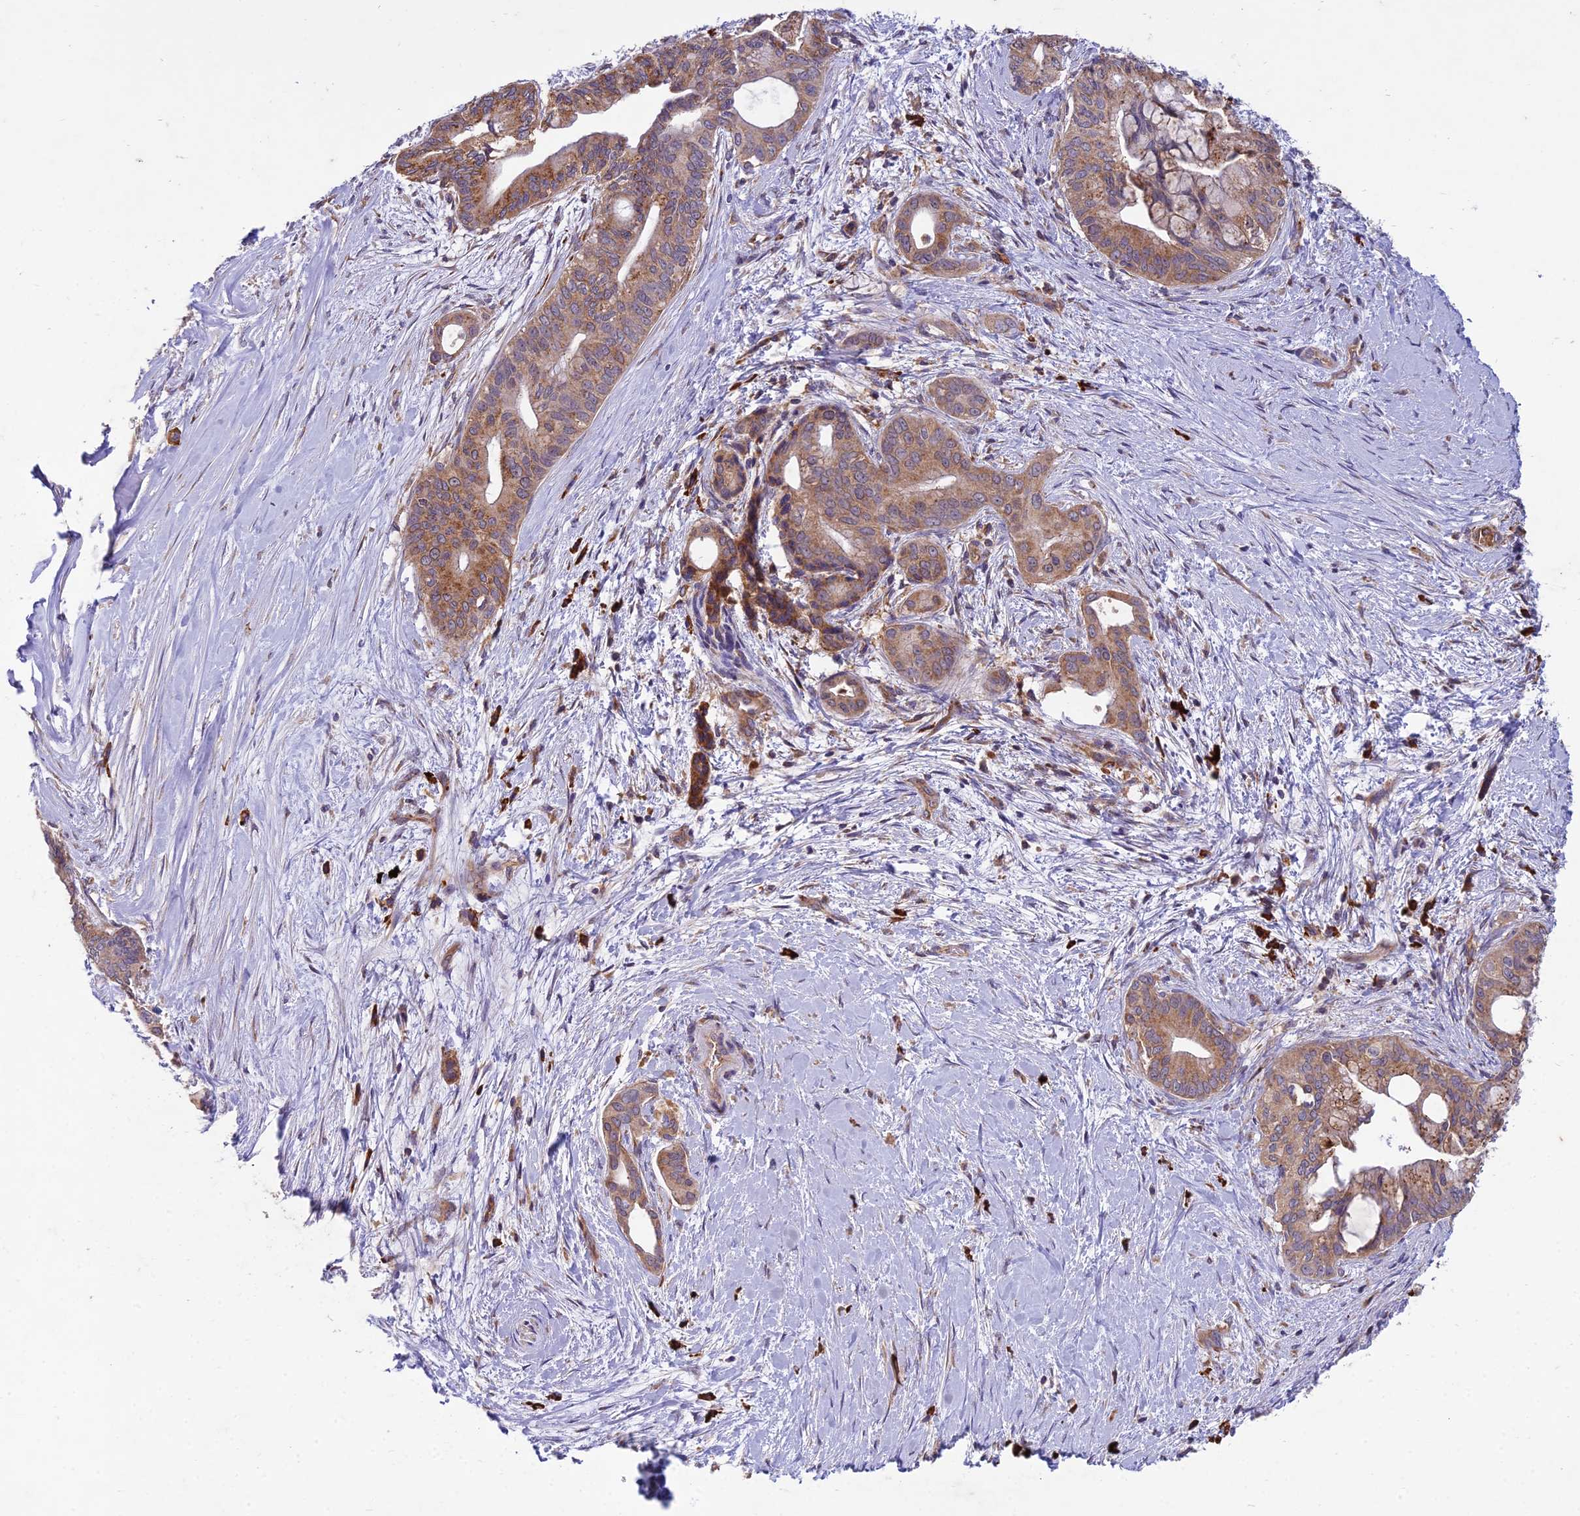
{"staining": {"intensity": "moderate", "quantity": ">75%", "location": "cytoplasmic/membranous"}, "tissue": "pancreatic cancer", "cell_type": "Tumor cells", "image_type": "cancer", "snomed": [{"axis": "morphology", "description": "Adenocarcinoma, NOS"}, {"axis": "topography", "description": "Pancreas"}], "caption": "Protein staining shows moderate cytoplasmic/membranous positivity in approximately >75% of tumor cells in pancreatic cancer (adenocarcinoma).", "gene": "NXNL2", "patient": {"sex": "male", "age": 46}}